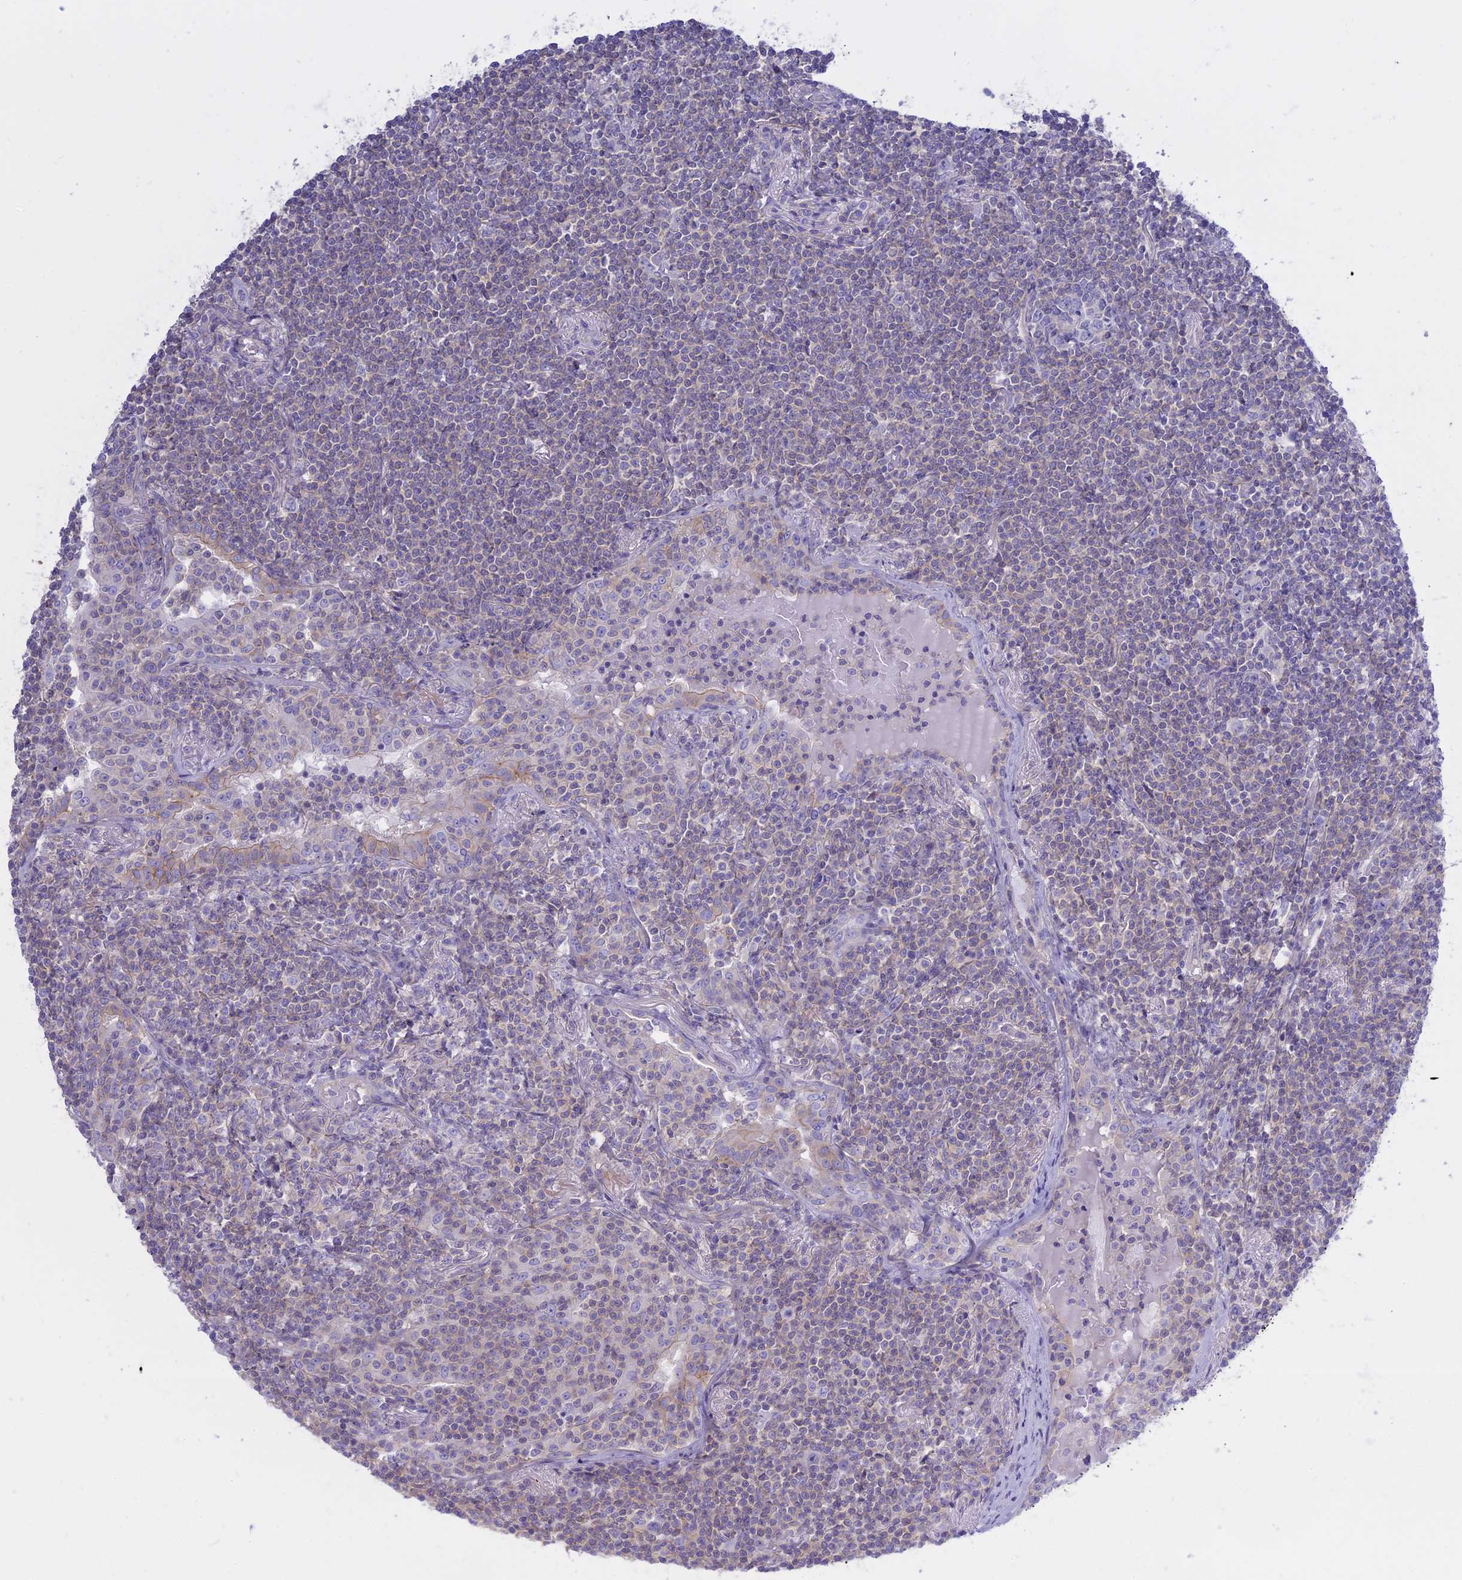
{"staining": {"intensity": "negative", "quantity": "none", "location": "none"}, "tissue": "lymphoma", "cell_type": "Tumor cells", "image_type": "cancer", "snomed": [{"axis": "morphology", "description": "Malignant lymphoma, non-Hodgkin's type, Low grade"}, {"axis": "topography", "description": "Lung"}], "caption": "Tumor cells show no significant protein staining in lymphoma.", "gene": "AHCYL1", "patient": {"sex": "female", "age": 71}}